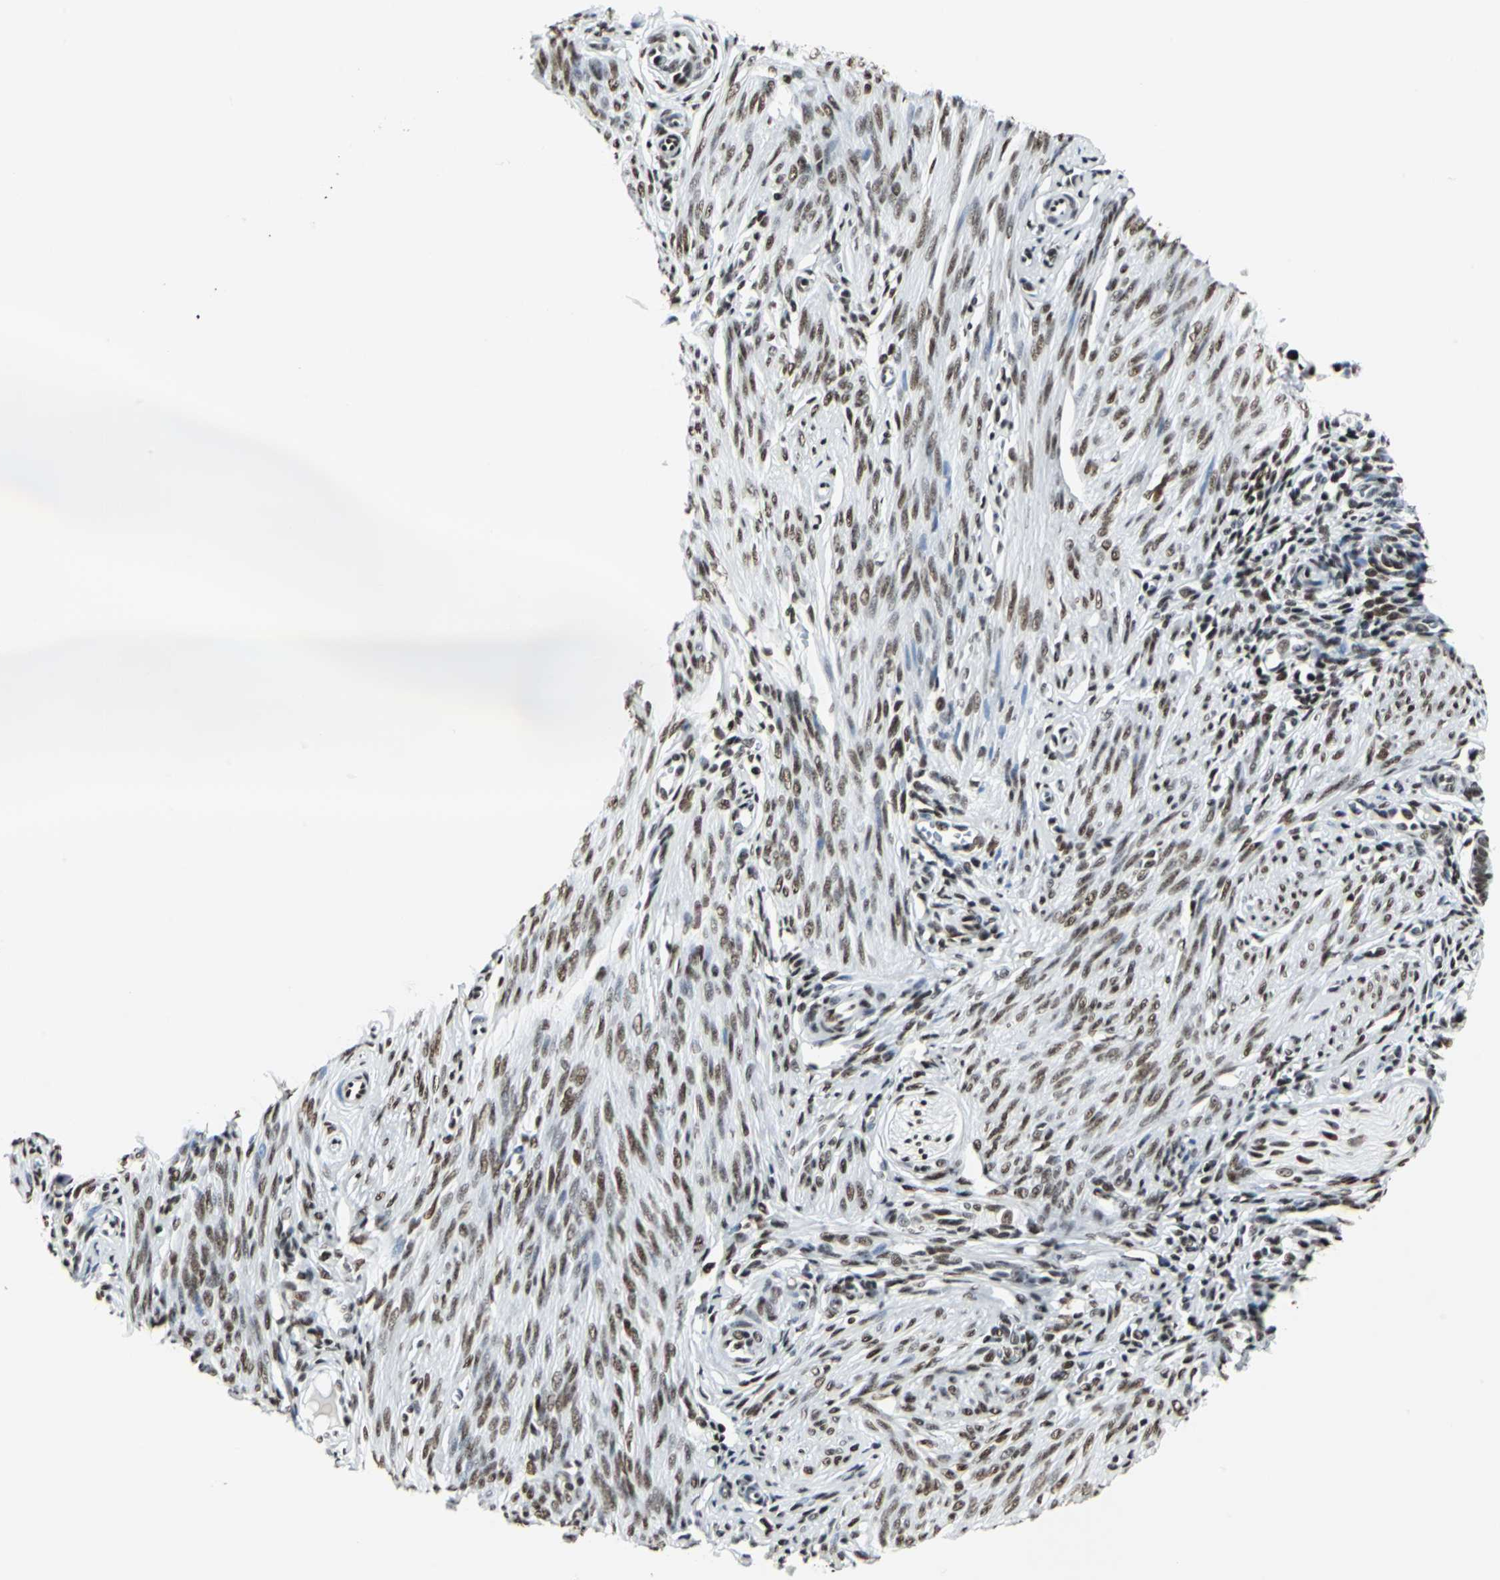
{"staining": {"intensity": "strong", "quantity": "25%-75%", "location": "nuclear"}, "tissue": "endometrium", "cell_type": "Cells in endometrial stroma", "image_type": "normal", "snomed": [{"axis": "morphology", "description": "Normal tissue, NOS"}, {"axis": "topography", "description": "Endometrium"}], "caption": "Protein staining displays strong nuclear expression in about 25%-75% of cells in endometrial stroma in unremarkable endometrium. (Stains: DAB in brown, nuclei in blue, Microscopy: brightfield microscopy at high magnification).", "gene": "HDAC2", "patient": {"sex": "female", "age": 27}}